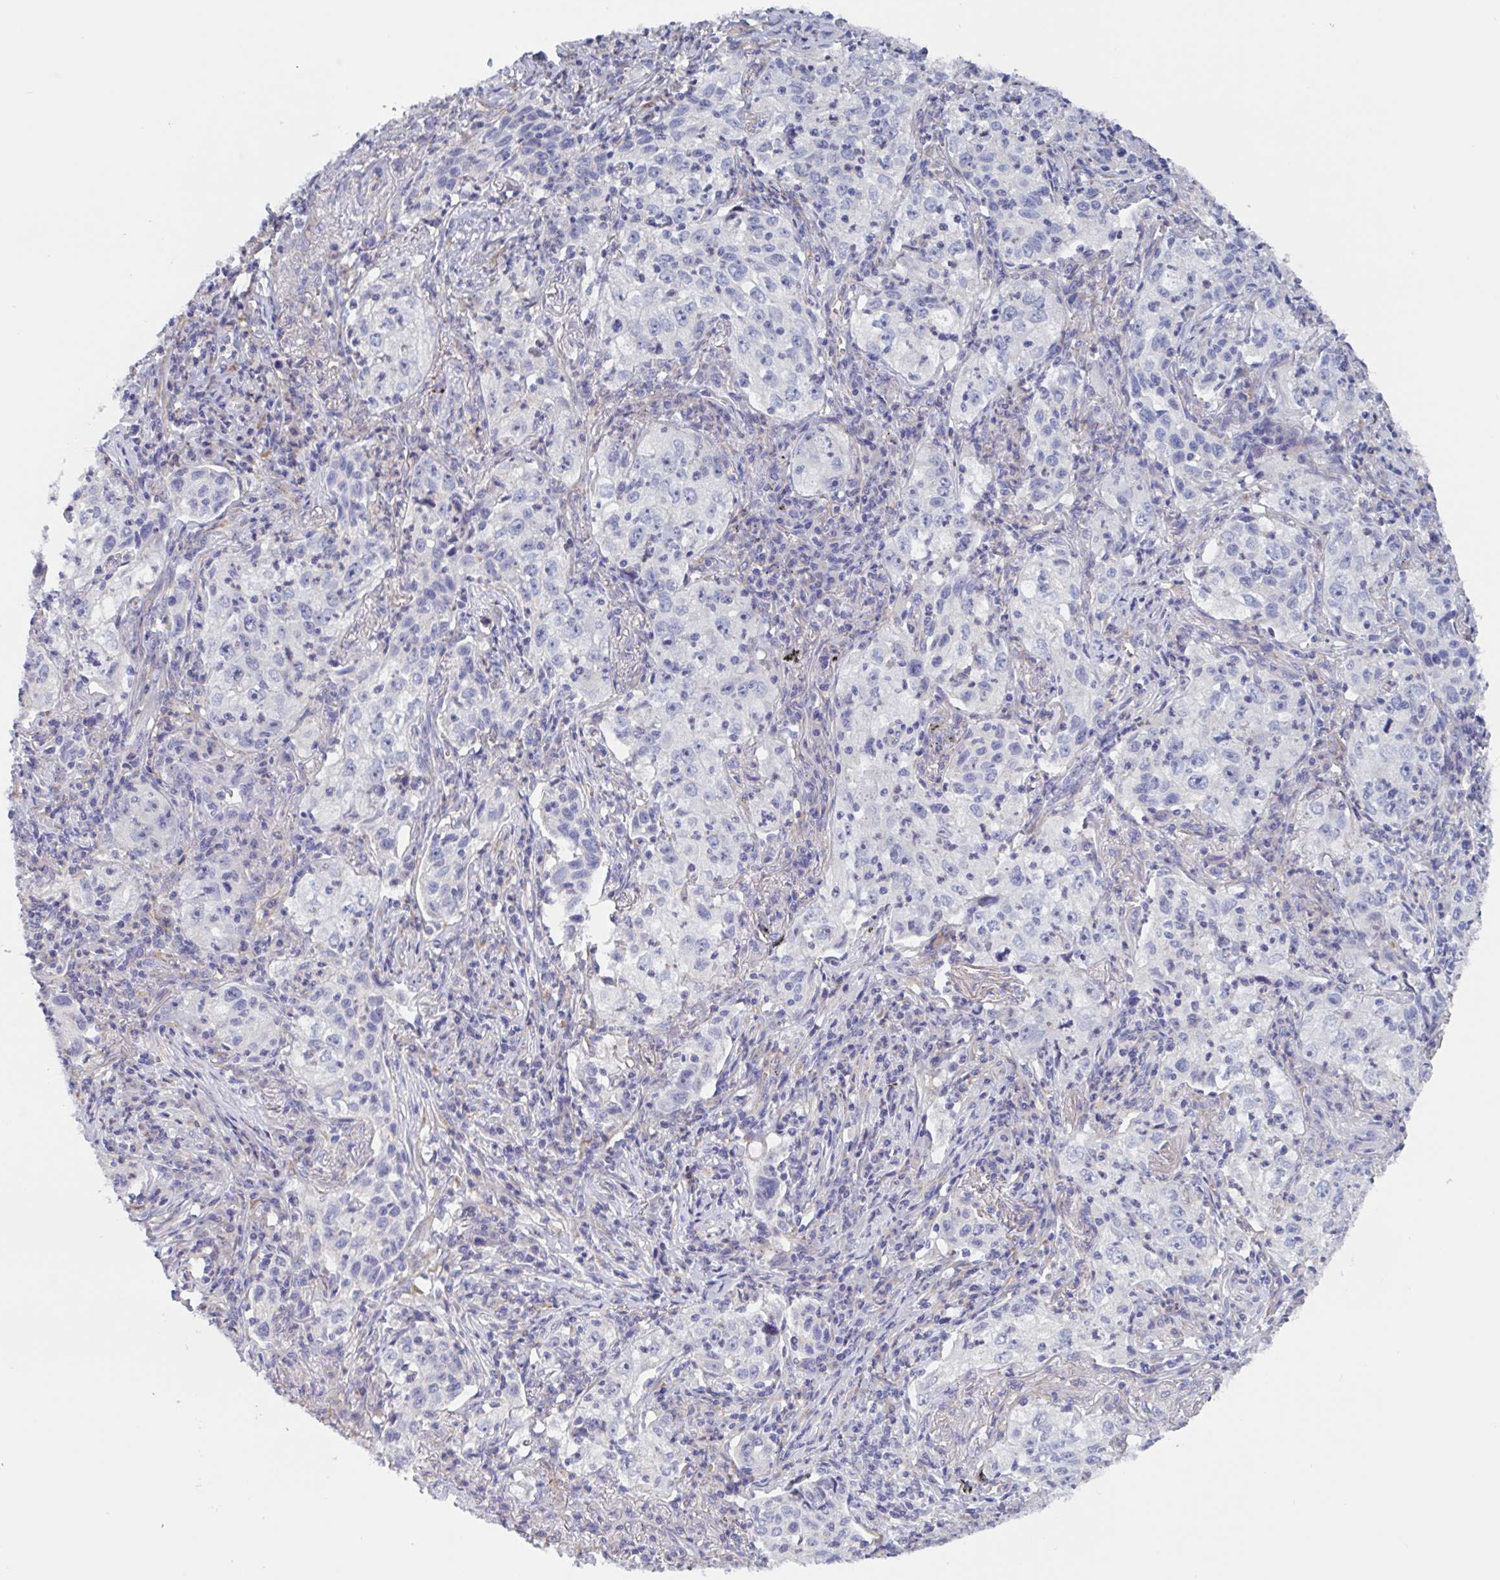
{"staining": {"intensity": "negative", "quantity": "none", "location": "none"}, "tissue": "lung cancer", "cell_type": "Tumor cells", "image_type": "cancer", "snomed": [{"axis": "morphology", "description": "Squamous cell carcinoma, NOS"}, {"axis": "topography", "description": "Lung"}], "caption": "The photomicrograph reveals no staining of tumor cells in lung cancer.", "gene": "ST14", "patient": {"sex": "male", "age": 71}}